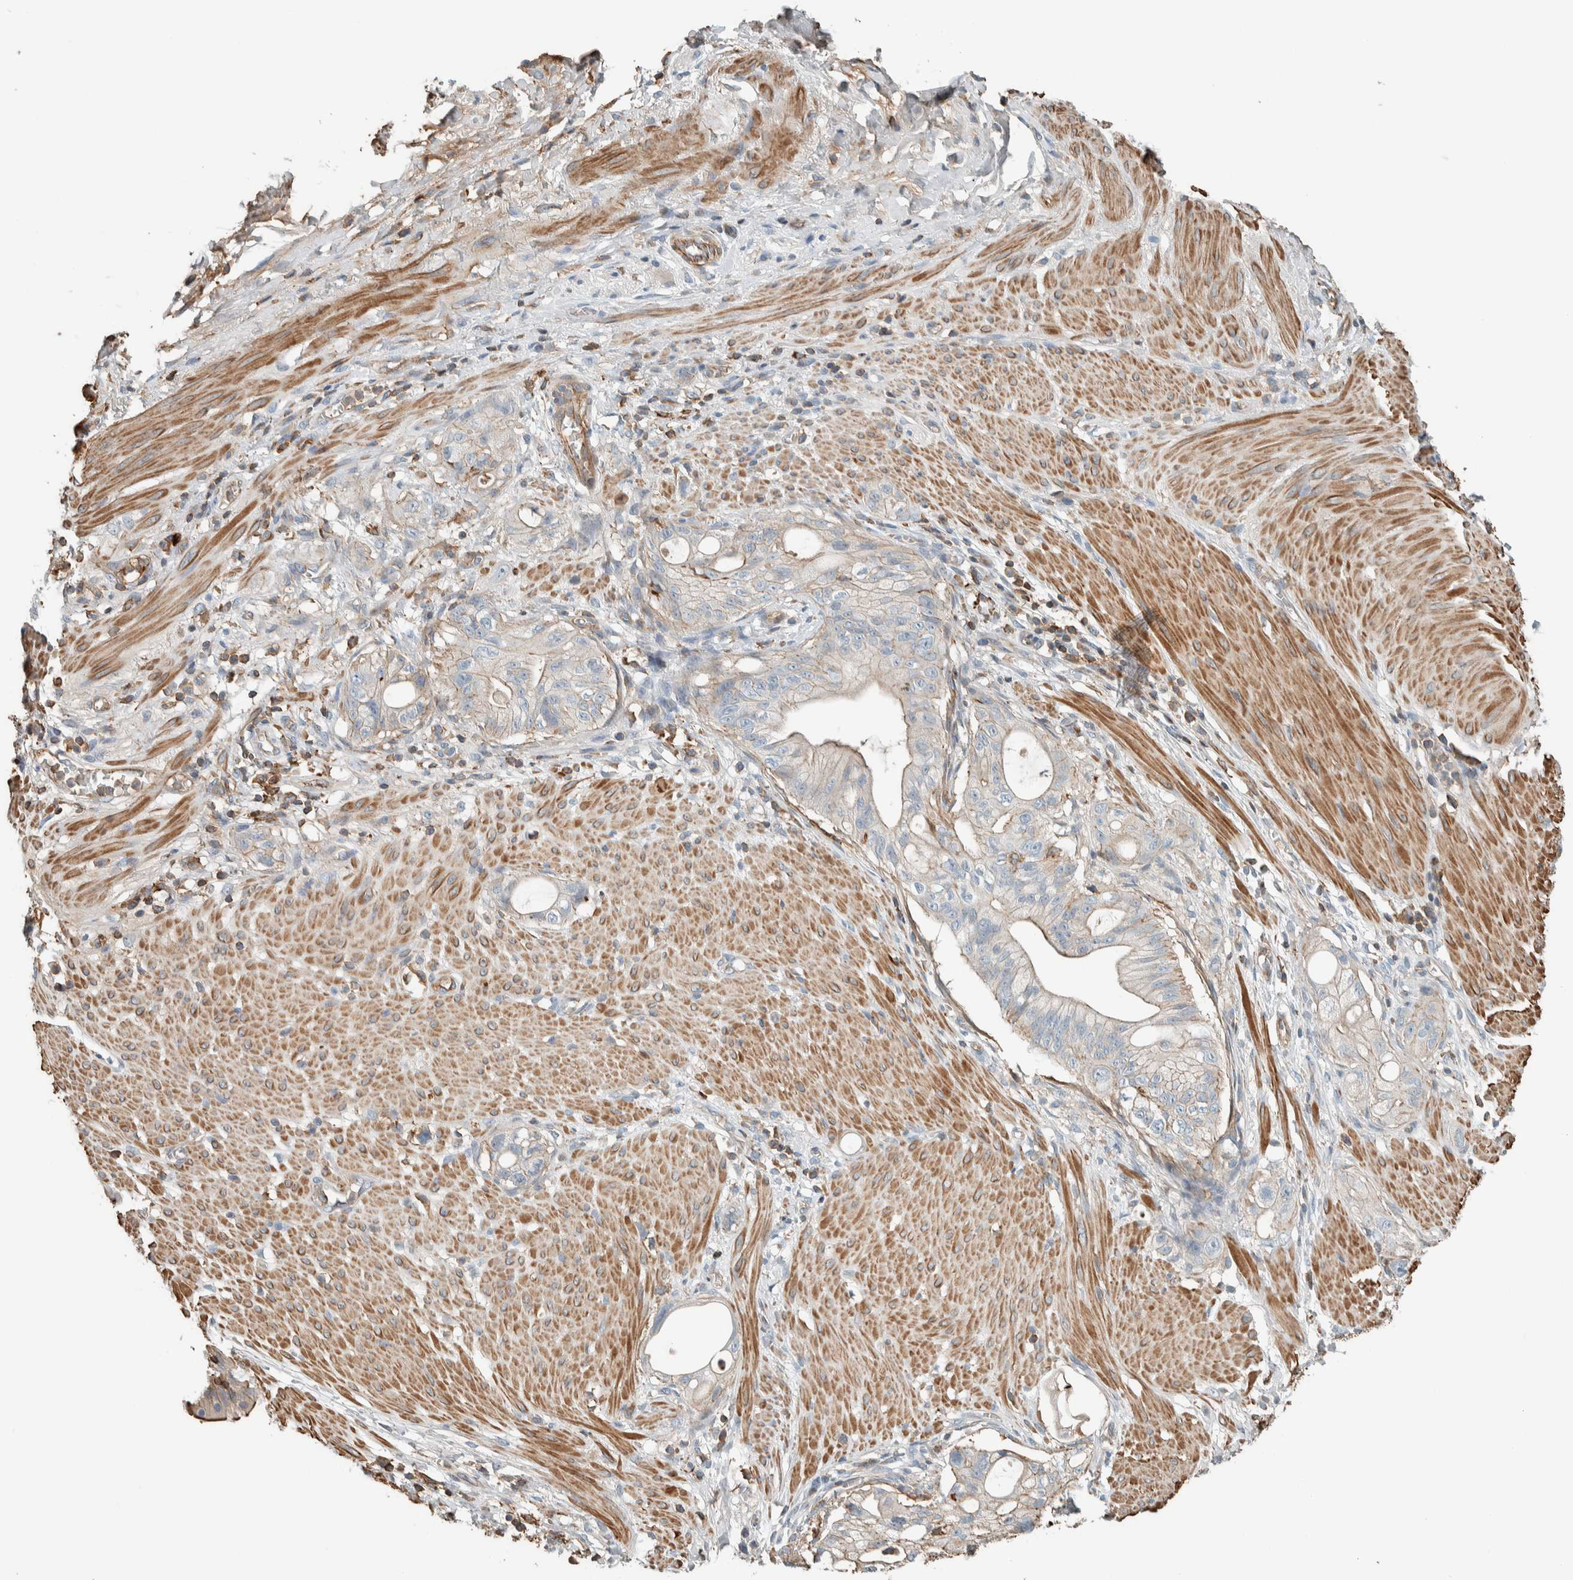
{"staining": {"intensity": "weak", "quantity": "<25%", "location": "cytoplasmic/membranous"}, "tissue": "stomach cancer", "cell_type": "Tumor cells", "image_type": "cancer", "snomed": [{"axis": "morphology", "description": "Adenocarcinoma, NOS"}, {"axis": "topography", "description": "Stomach"}, {"axis": "topography", "description": "Stomach, lower"}], "caption": "Protein analysis of stomach cancer (adenocarcinoma) displays no significant expression in tumor cells.", "gene": "CTBP2", "patient": {"sex": "female", "age": 48}}